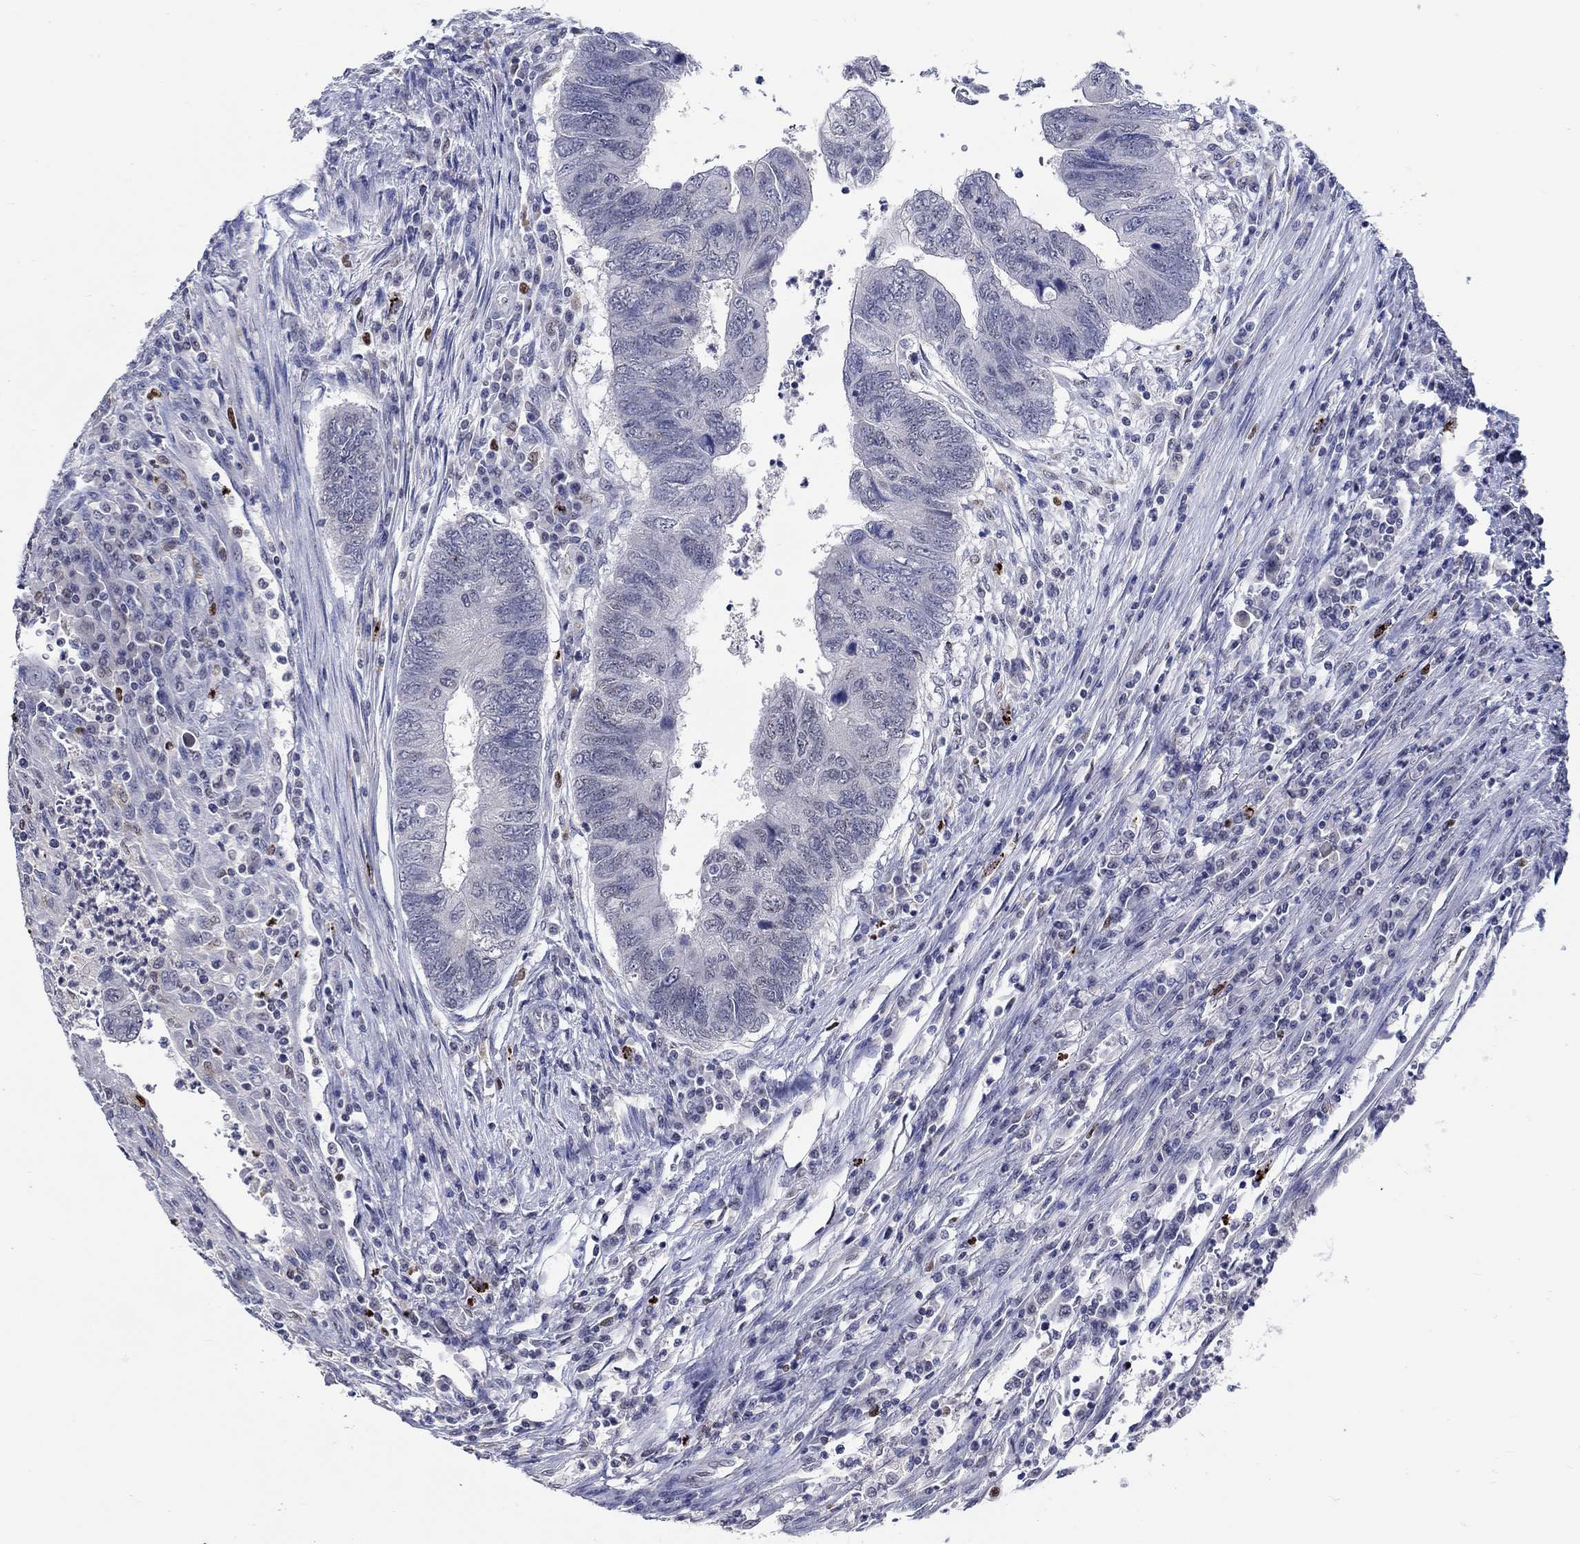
{"staining": {"intensity": "negative", "quantity": "none", "location": "none"}, "tissue": "colorectal cancer", "cell_type": "Tumor cells", "image_type": "cancer", "snomed": [{"axis": "morphology", "description": "Adenocarcinoma, NOS"}, {"axis": "topography", "description": "Colon"}], "caption": "Human colorectal cancer stained for a protein using immunohistochemistry (IHC) reveals no expression in tumor cells.", "gene": "GATA2", "patient": {"sex": "female", "age": 67}}